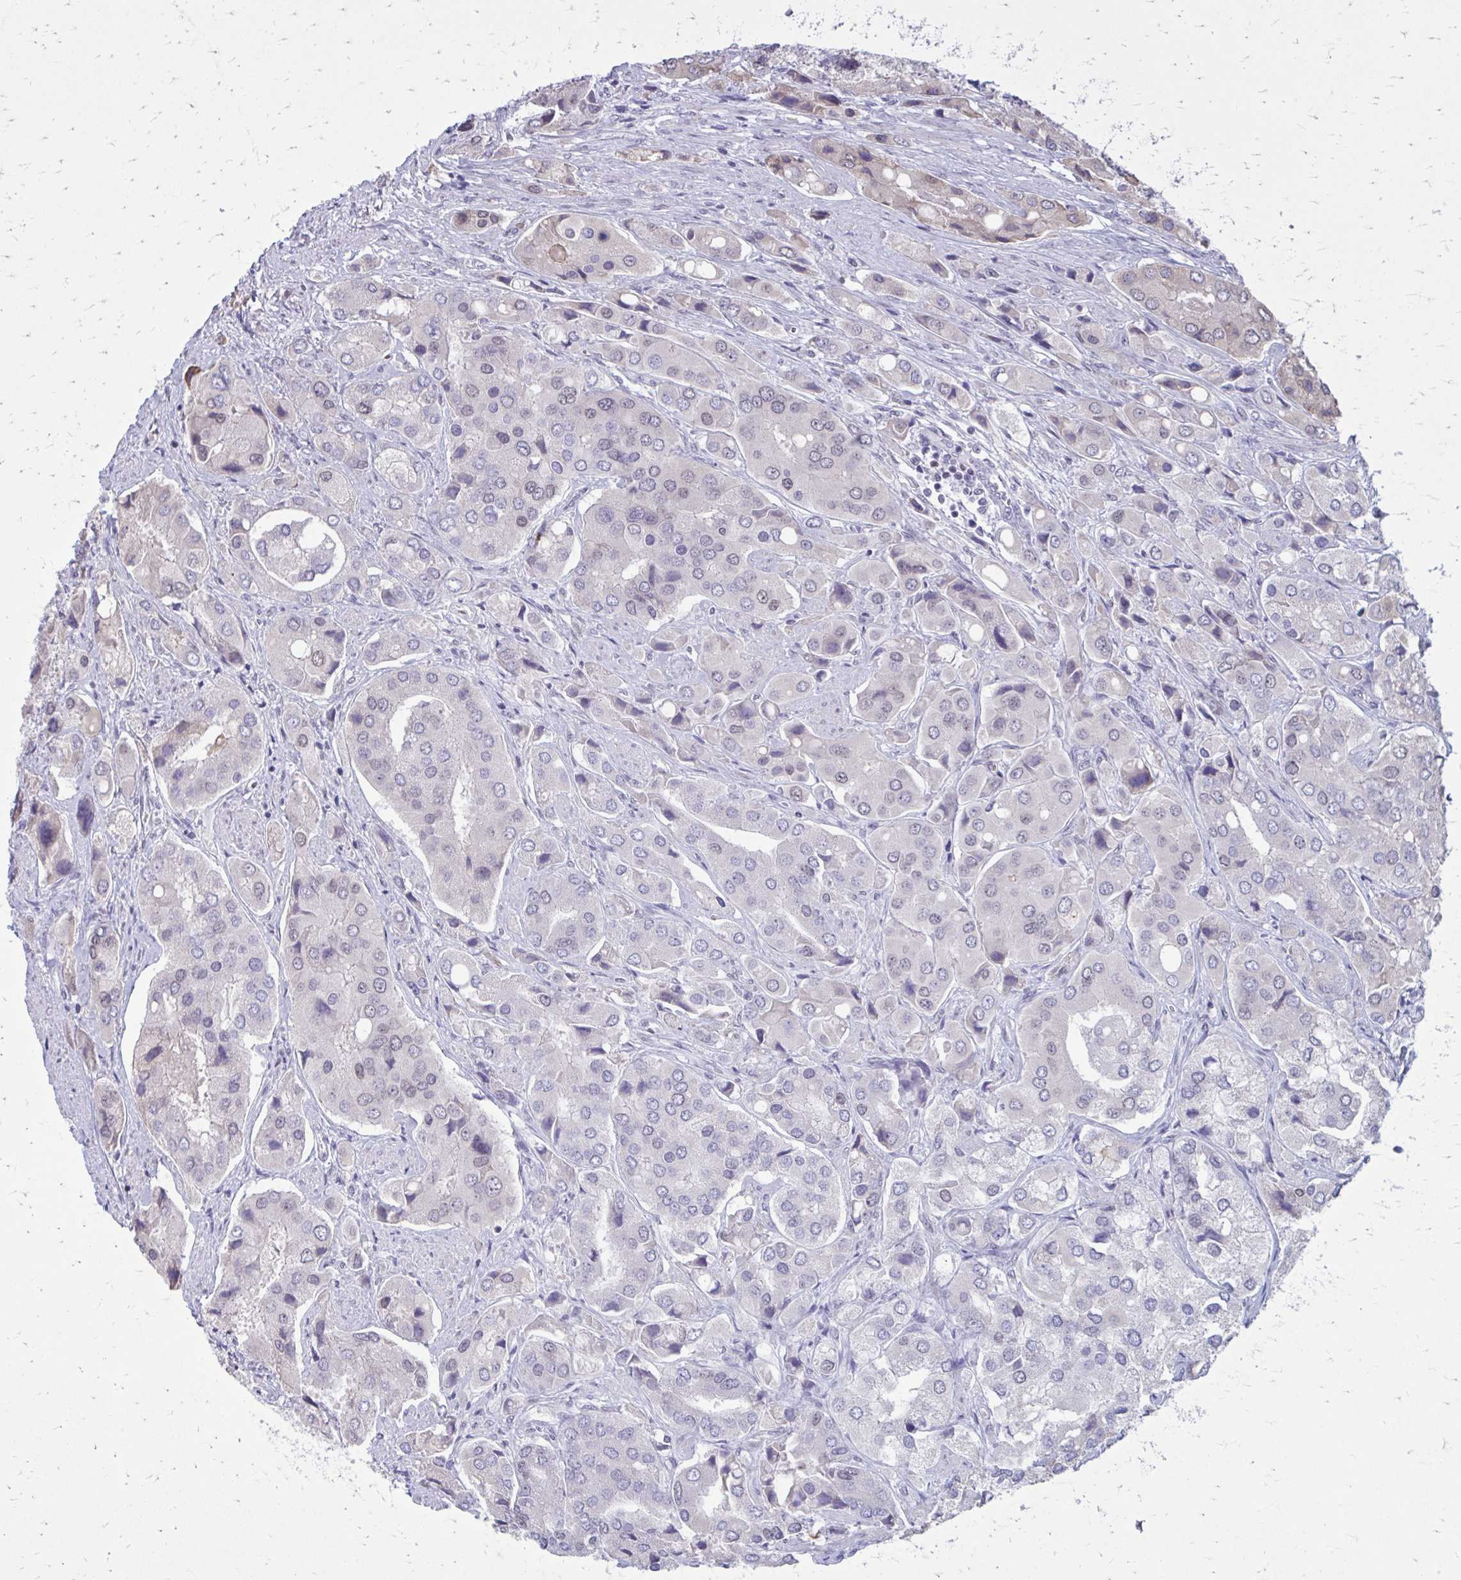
{"staining": {"intensity": "weak", "quantity": "<25%", "location": "nuclear"}, "tissue": "prostate cancer", "cell_type": "Tumor cells", "image_type": "cancer", "snomed": [{"axis": "morphology", "description": "Adenocarcinoma, Low grade"}, {"axis": "topography", "description": "Prostate"}], "caption": "This image is of prostate cancer stained with IHC to label a protein in brown with the nuclei are counter-stained blue. There is no expression in tumor cells.", "gene": "PROSER1", "patient": {"sex": "male", "age": 69}}